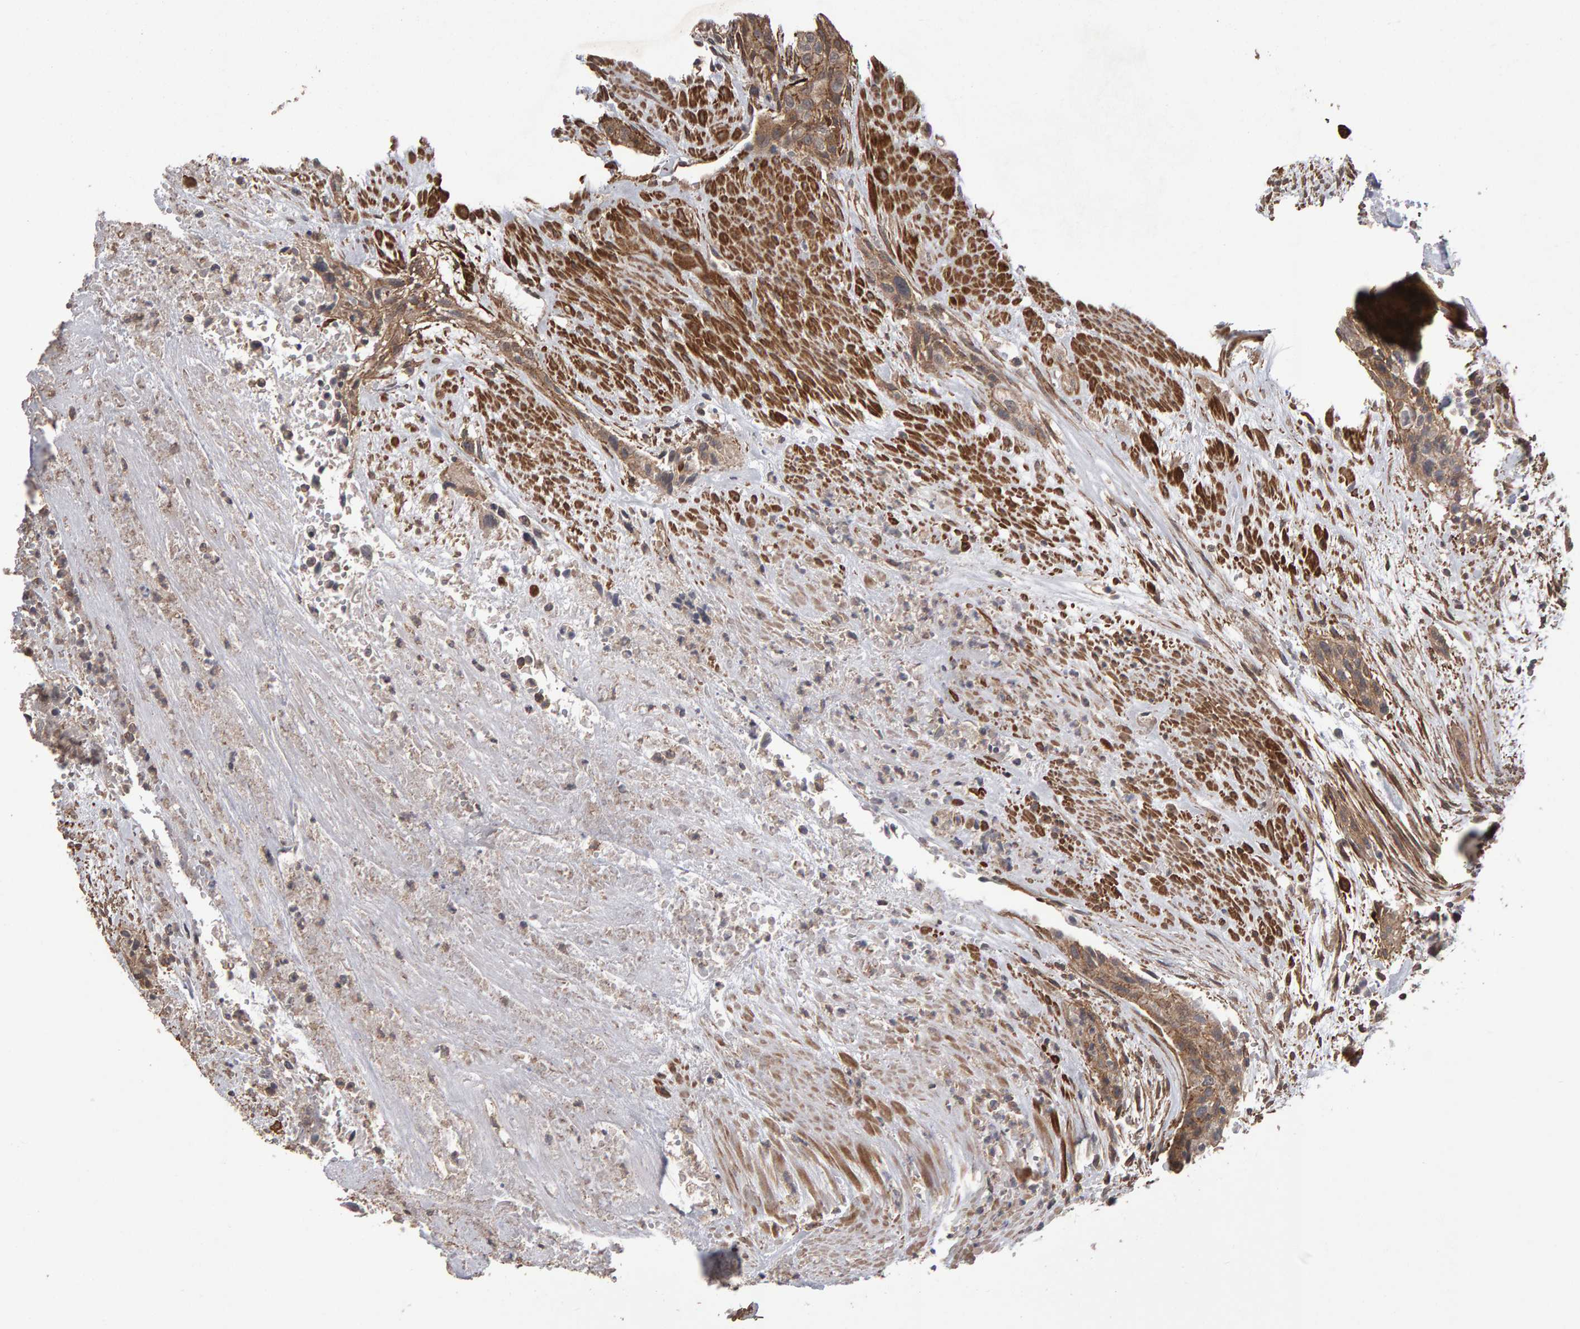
{"staining": {"intensity": "moderate", "quantity": "25%-75%", "location": "cytoplasmic/membranous"}, "tissue": "urothelial cancer", "cell_type": "Tumor cells", "image_type": "cancer", "snomed": [{"axis": "morphology", "description": "Urothelial carcinoma, High grade"}, {"axis": "topography", "description": "Urinary bladder"}], "caption": "Urothelial cancer tissue demonstrates moderate cytoplasmic/membranous staining in about 25%-75% of tumor cells, visualized by immunohistochemistry. (IHC, brightfield microscopy, high magnification).", "gene": "SCRIB", "patient": {"sex": "male", "age": 35}}